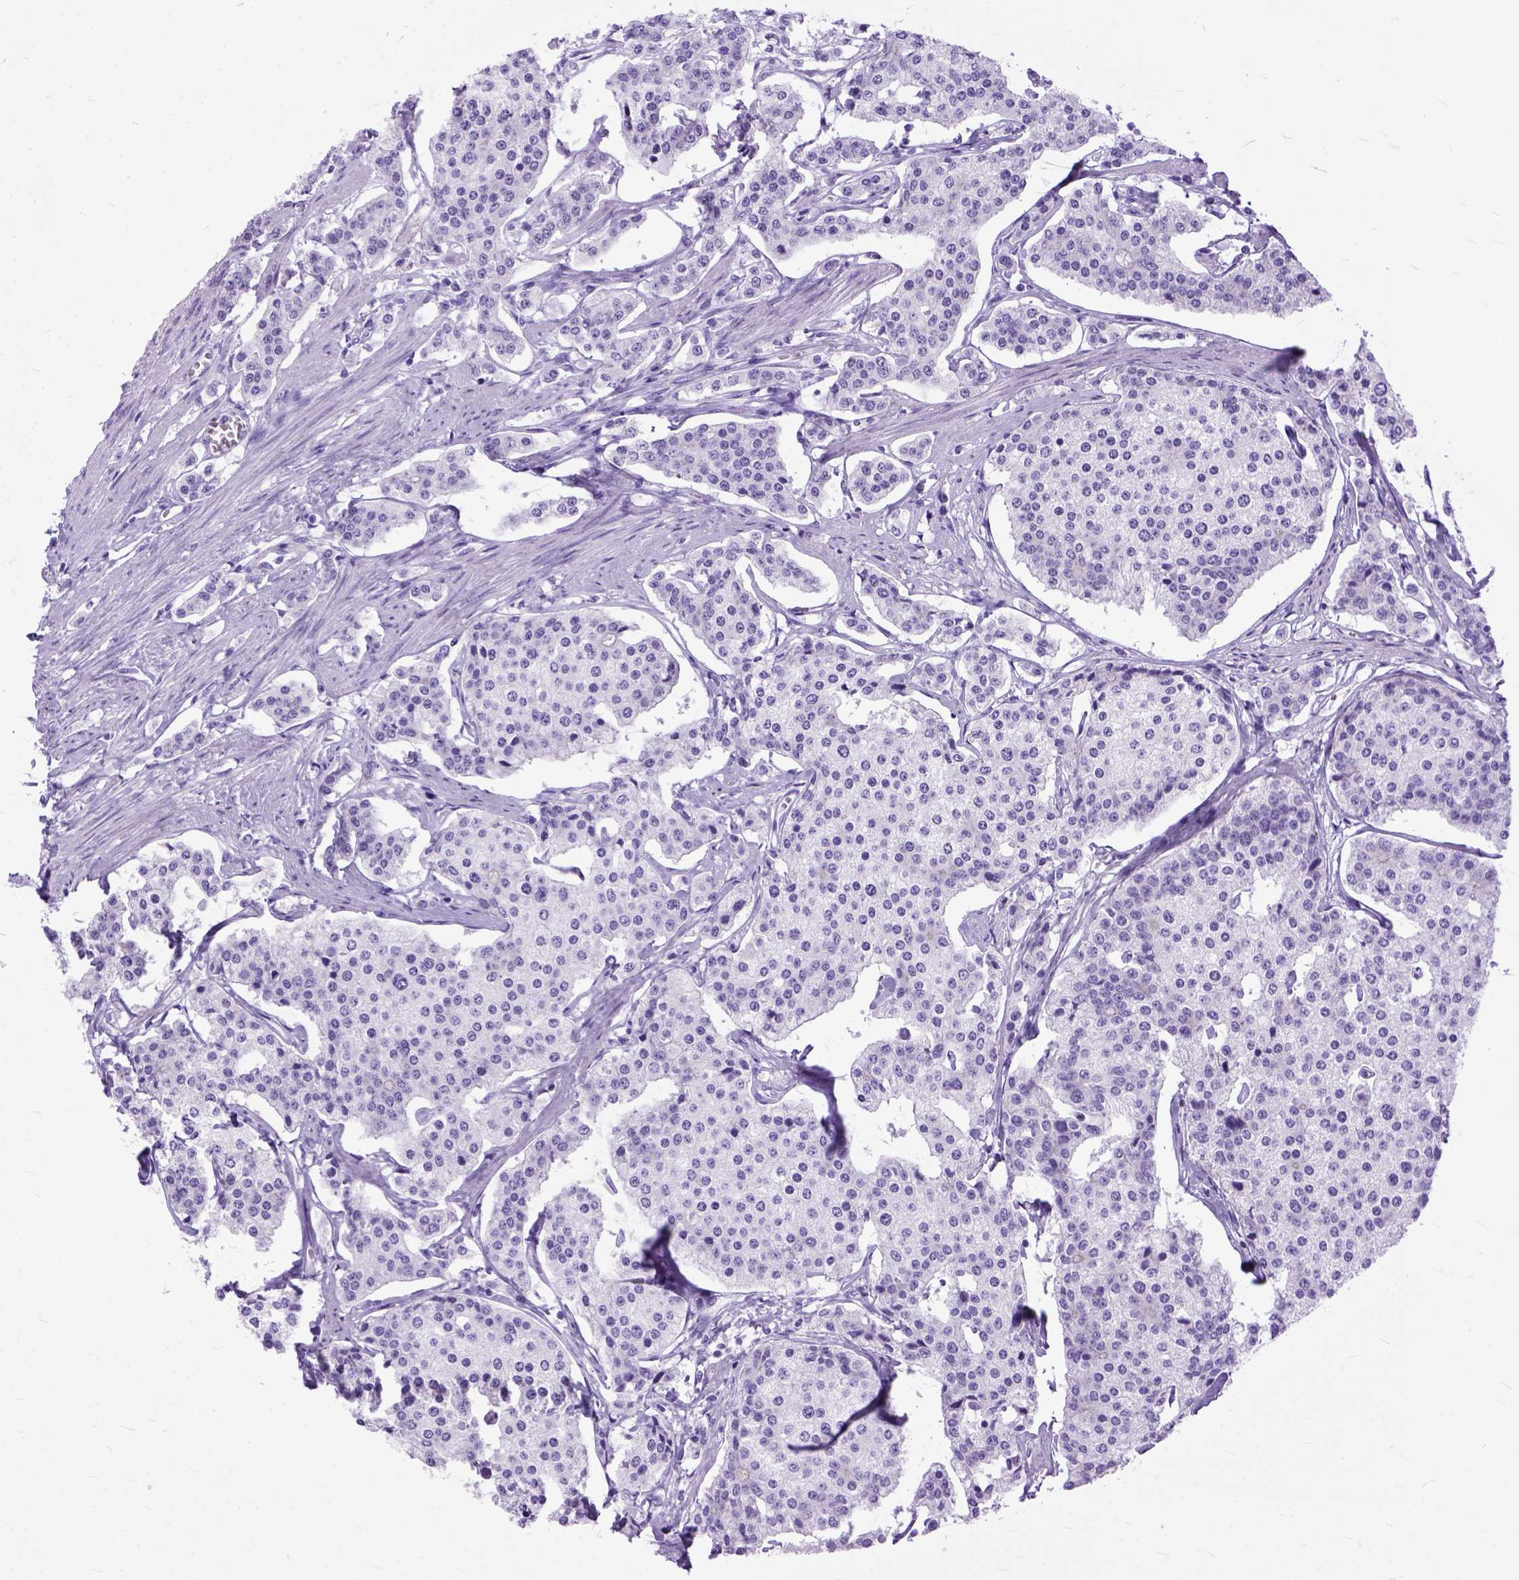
{"staining": {"intensity": "negative", "quantity": "none", "location": "none"}, "tissue": "carcinoid", "cell_type": "Tumor cells", "image_type": "cancer", "snomed": [{"axis": "morphology", "description": "Carcinoid, malignant, NOS"}, {"axis": "topography", "description": "Small intestine"}], "caption": "IHC photomicrograph of carcinoid stained for a protein (brown), which exhibits no positivity in tumor cells.", "gene": "GNGT1", "patient": {"sex": "female", "age": 65}}